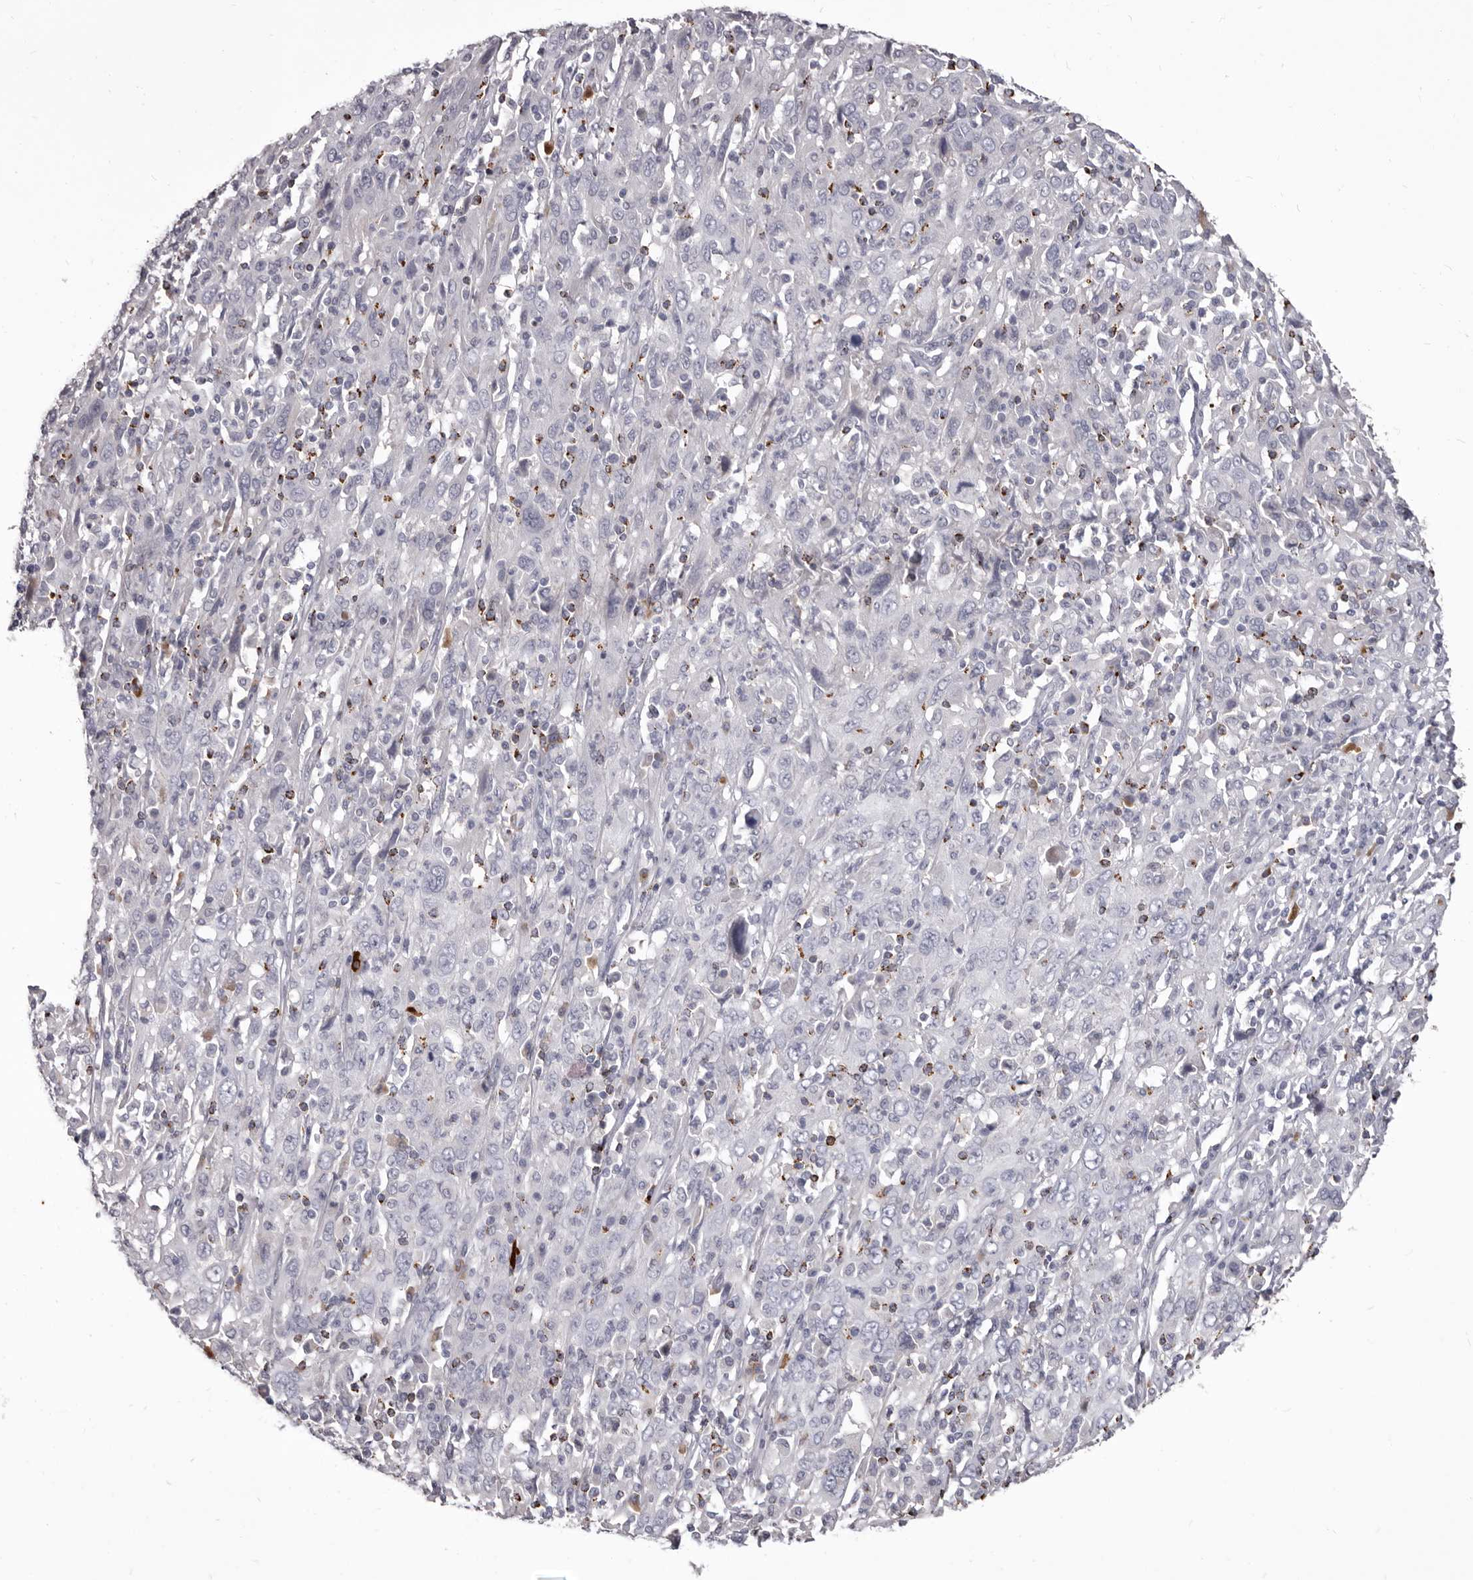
{"staining": {"intensity": "negative", "quantity": "none", "location": "none"}, "tissue": "cervical cancer", "cell_type": "Tumor cells", "image_type": "cancer", "snomed": [{"axis": "morphology", "description": "Squamous cell carcinoma, NOS"}, {"axis": "topography", "description": "Cervix"}], "caption": "The IHC photomicrograph has no significant staining in tumor cells of cervical cancer tissue.", "gene": "GZMH", "patient": {"sex": "female", "age": 46}}